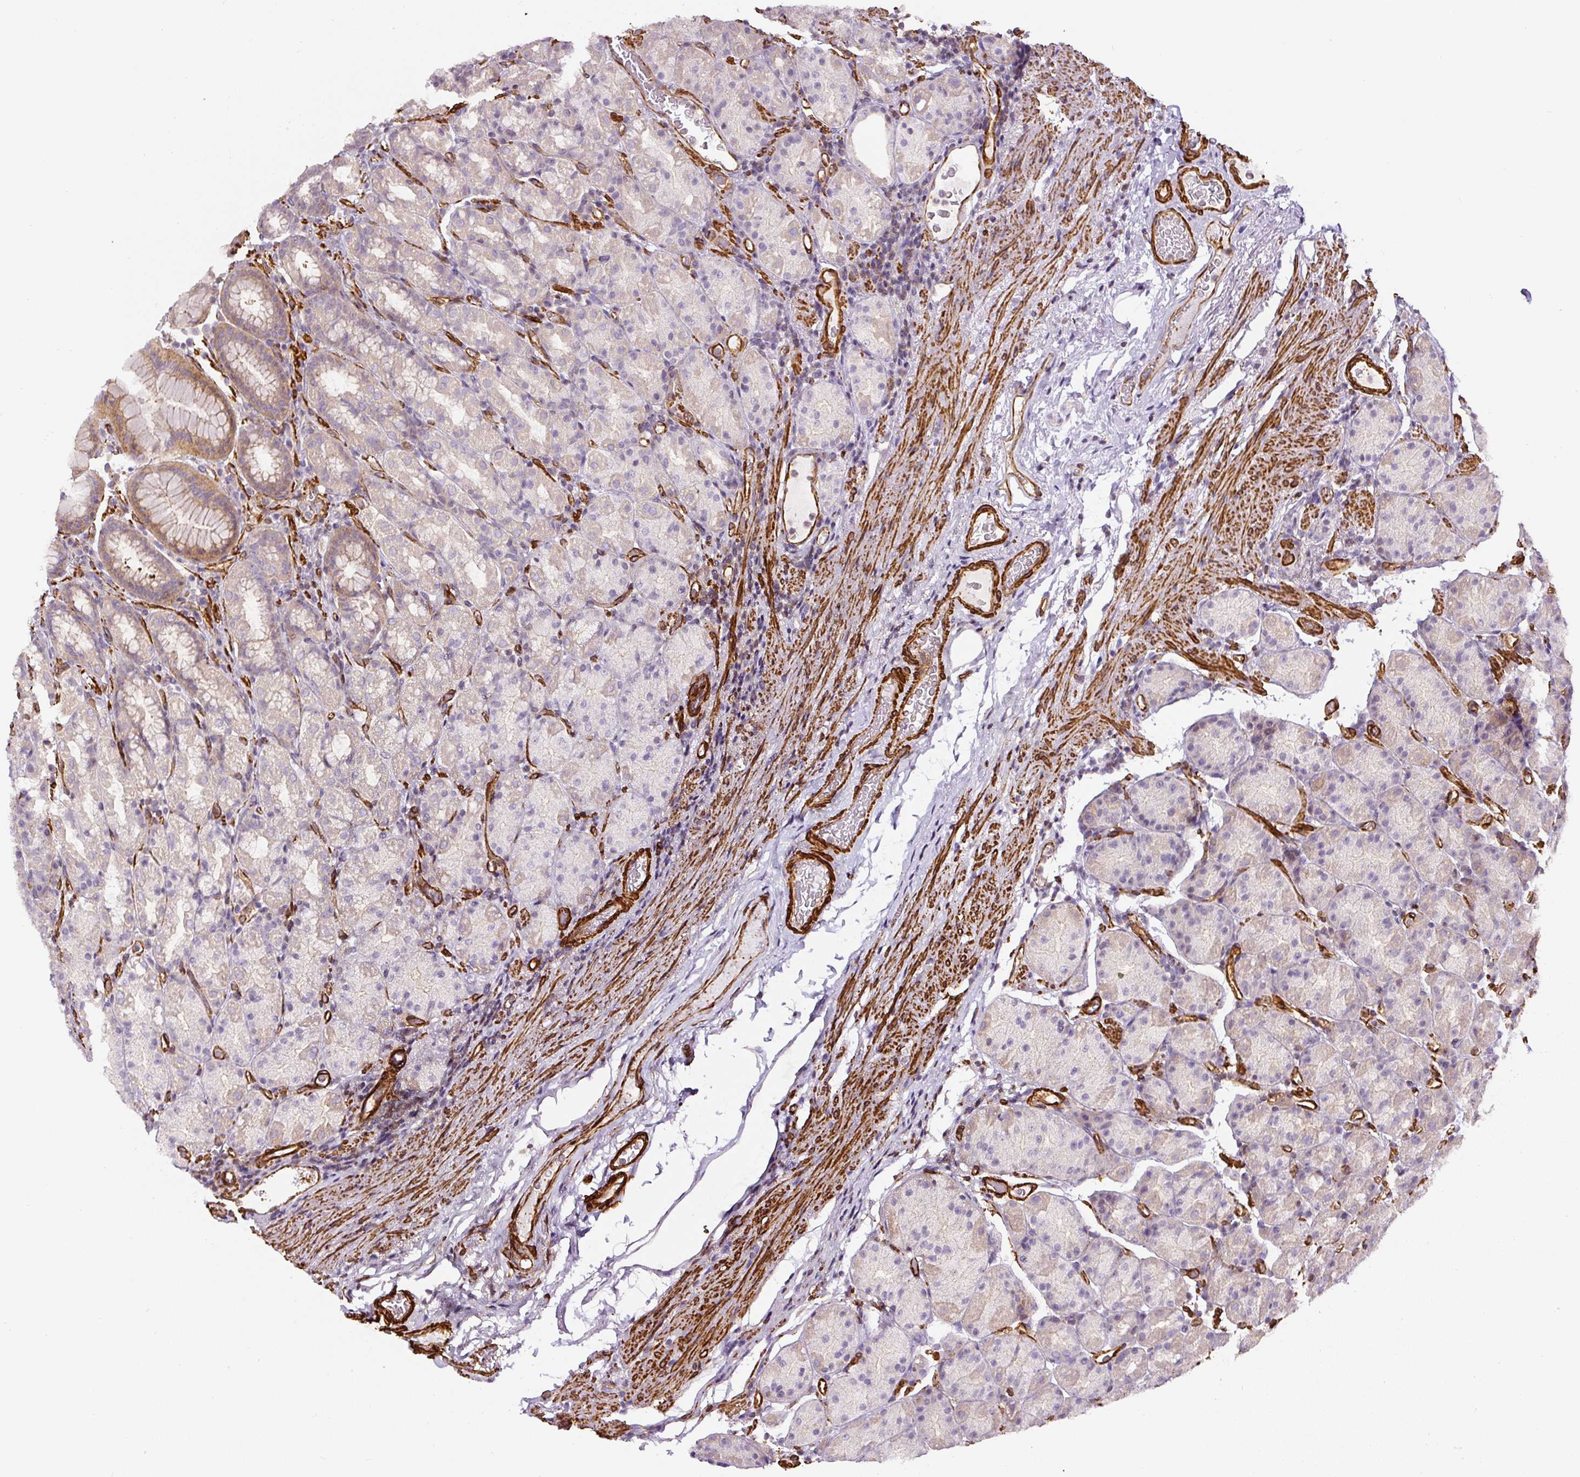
{"staining": {"intensity": "moderate", "quantity": "25%-75%", "location": "cytoplasmic/membranous"}, "tissue": "stomach", "cell_type": "Glandular cells", "image_type": "normal", "snomed": [{"axis": "morphology", "description": "Normal tissue, NOS"}, {"axis": "topography", "description": "Stomach, upper"}, {"axis": "topography", "description": "Stomach"}], "caption": "Stomach stained with immunohistochemistry reveals moderate cytoplasmic/membranous expression in about 25%-75% of glandular cells.", "gene": "MYL12A", "patient": {"sex": "male", "age": 68}}